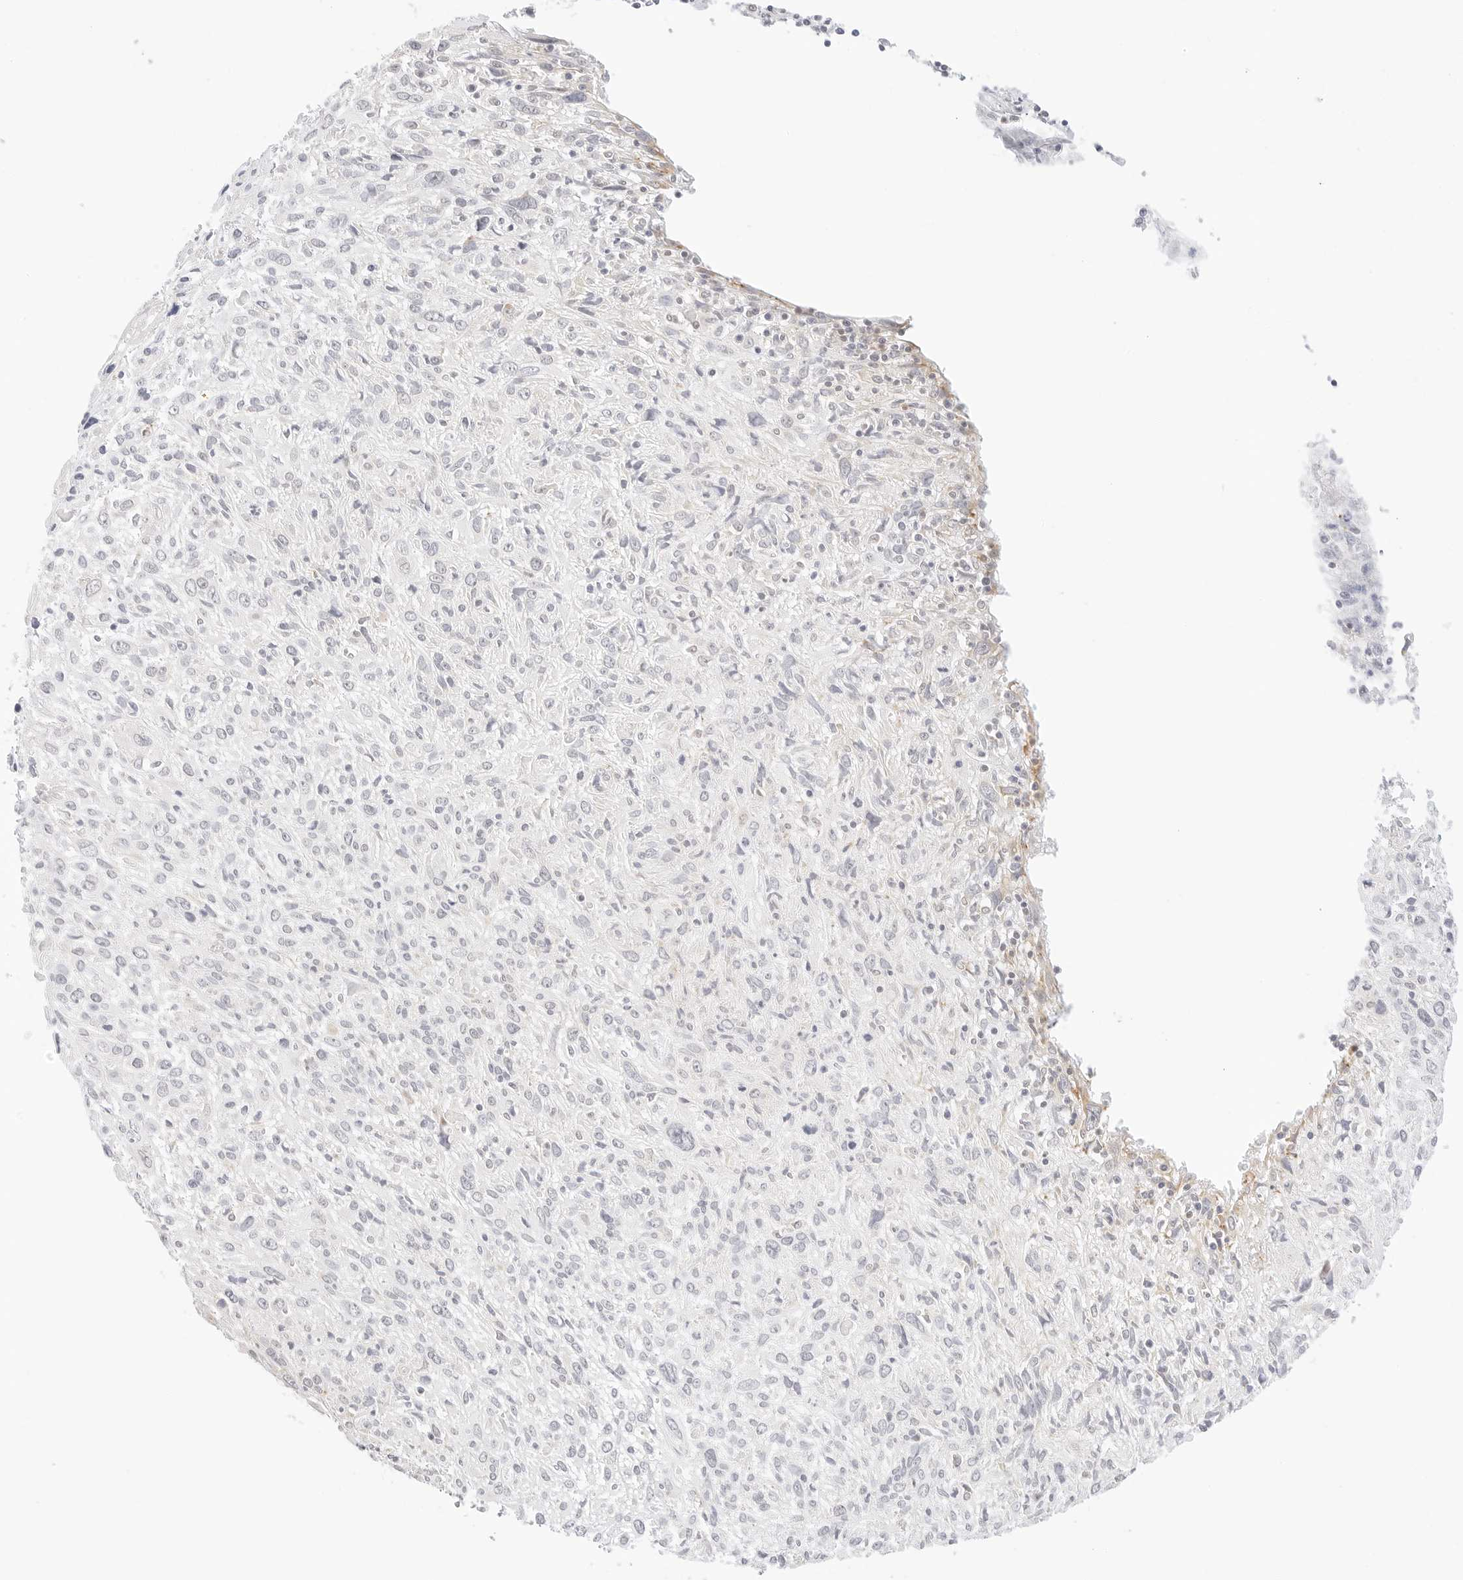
{"staining": {"intensity": "negative", "quantity": "none", "location": "none"}, "tissue": "cervical cancer", "cell_type": "Tumor cells", "image_type": "cancer", "snomed": [{"axis": "morphology", "description": "Squamous cell carcinoma, NOS"}, {"axis": "topography", "description": "Cervix"}], "caption": "Tumor cells are negative for brown protein staining in cervical squamous cell carcinoma. (DAB immunohistochemistry (IHC), high magnification).", "gene": "XKR4", "patient": {"sex": "female", "age": 51}}